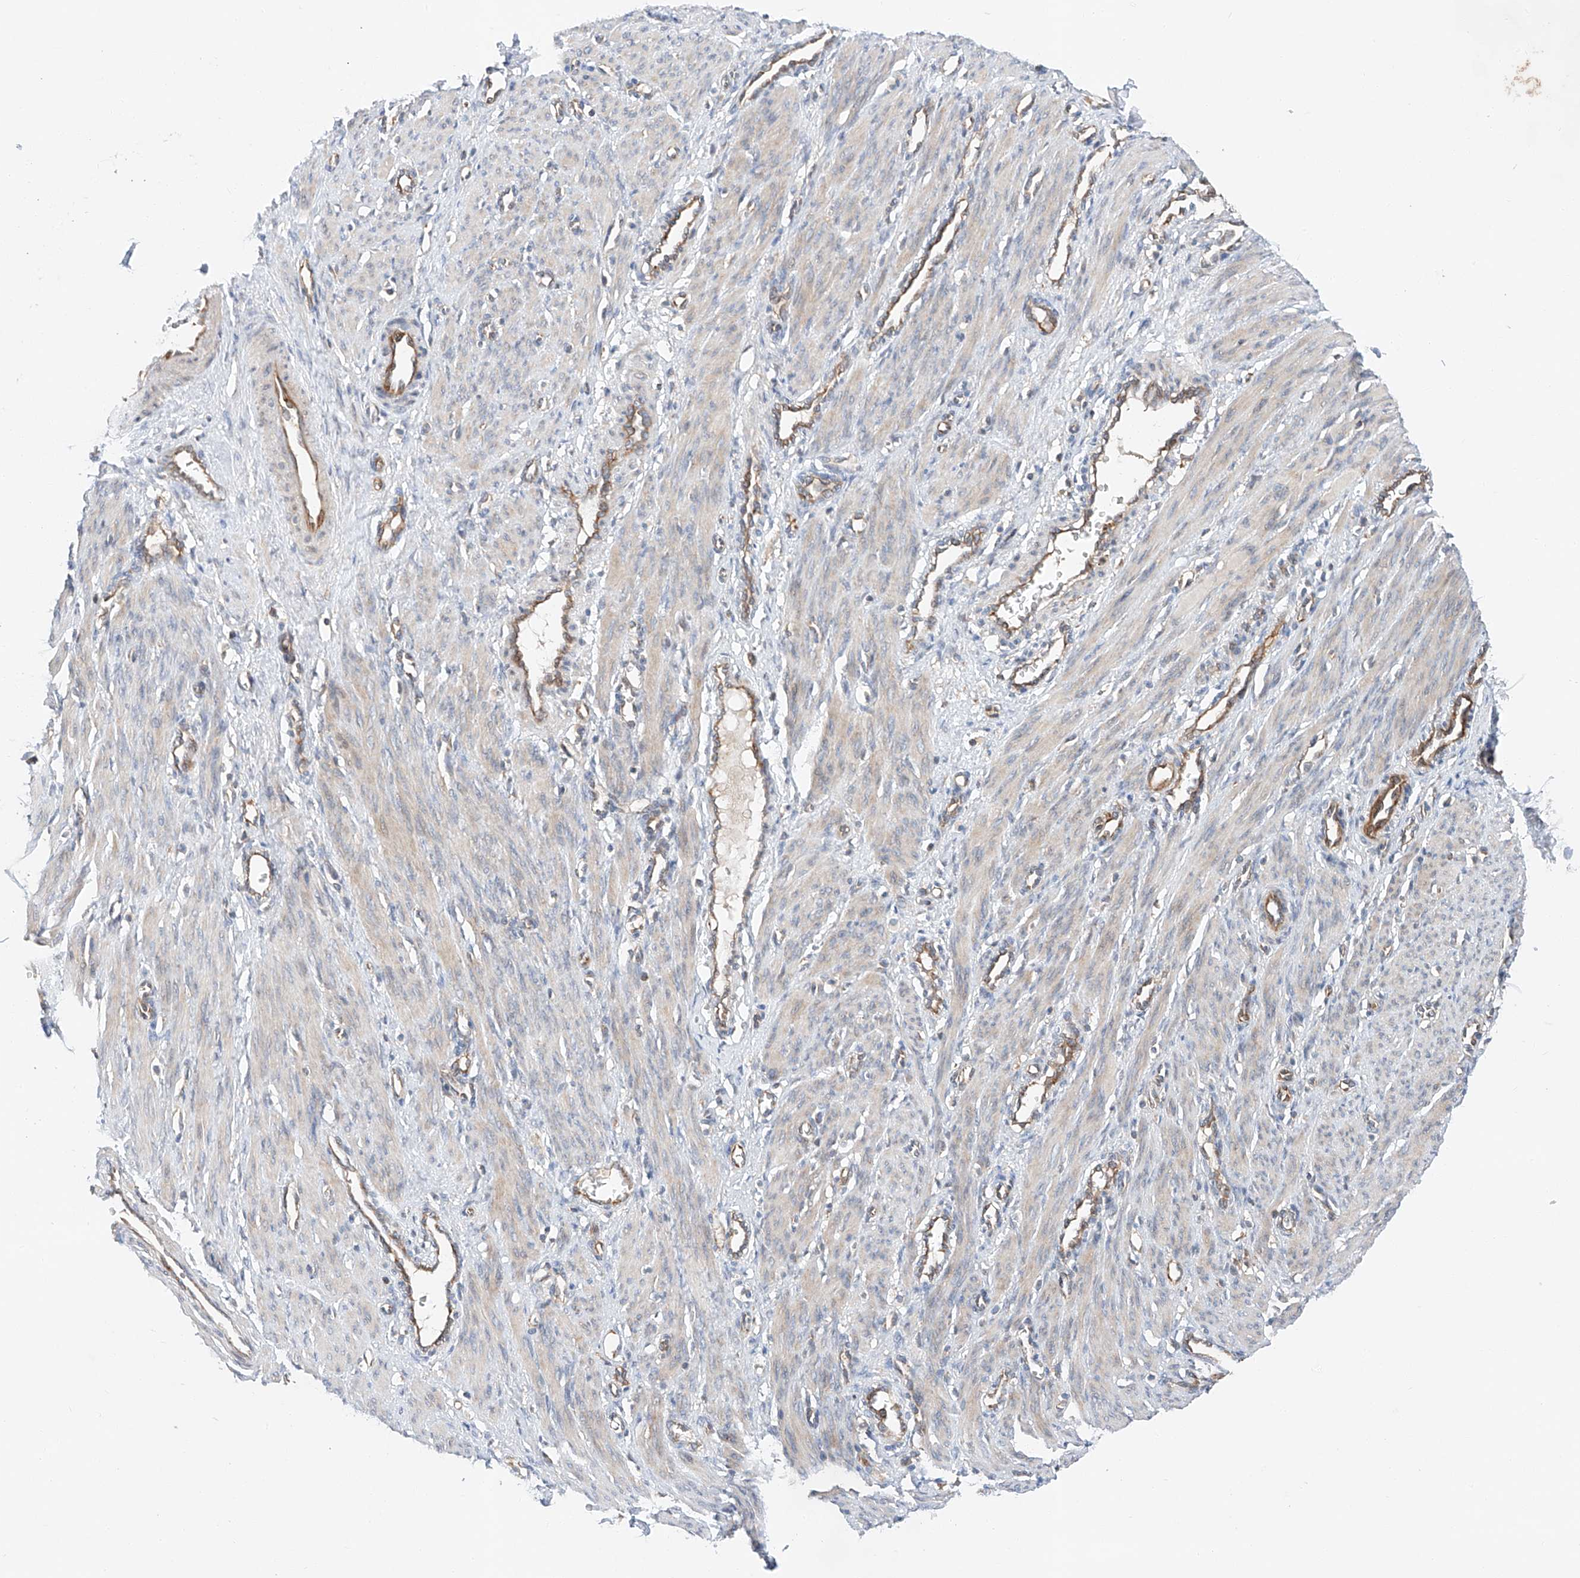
{"staining": {"intensity": "weak", "quantity": "<25%", "location": "cytoplasmic/membranous"}, "tissue": "smooth muscle", "cell_type": "Smooth muscle cells", "image_type": "normal", "snomed": [{"axis": "morphology", "description": "Normal tissue, NOS"}, {"axis": "topography", "description": "Endometrium"}], "caption": "The histopathology image exhibits no staining of smooth muscle cells in unremarkable smooth muscle.", "gene": "RUSC1", "patient": {"sex": "female", "age": 33}}